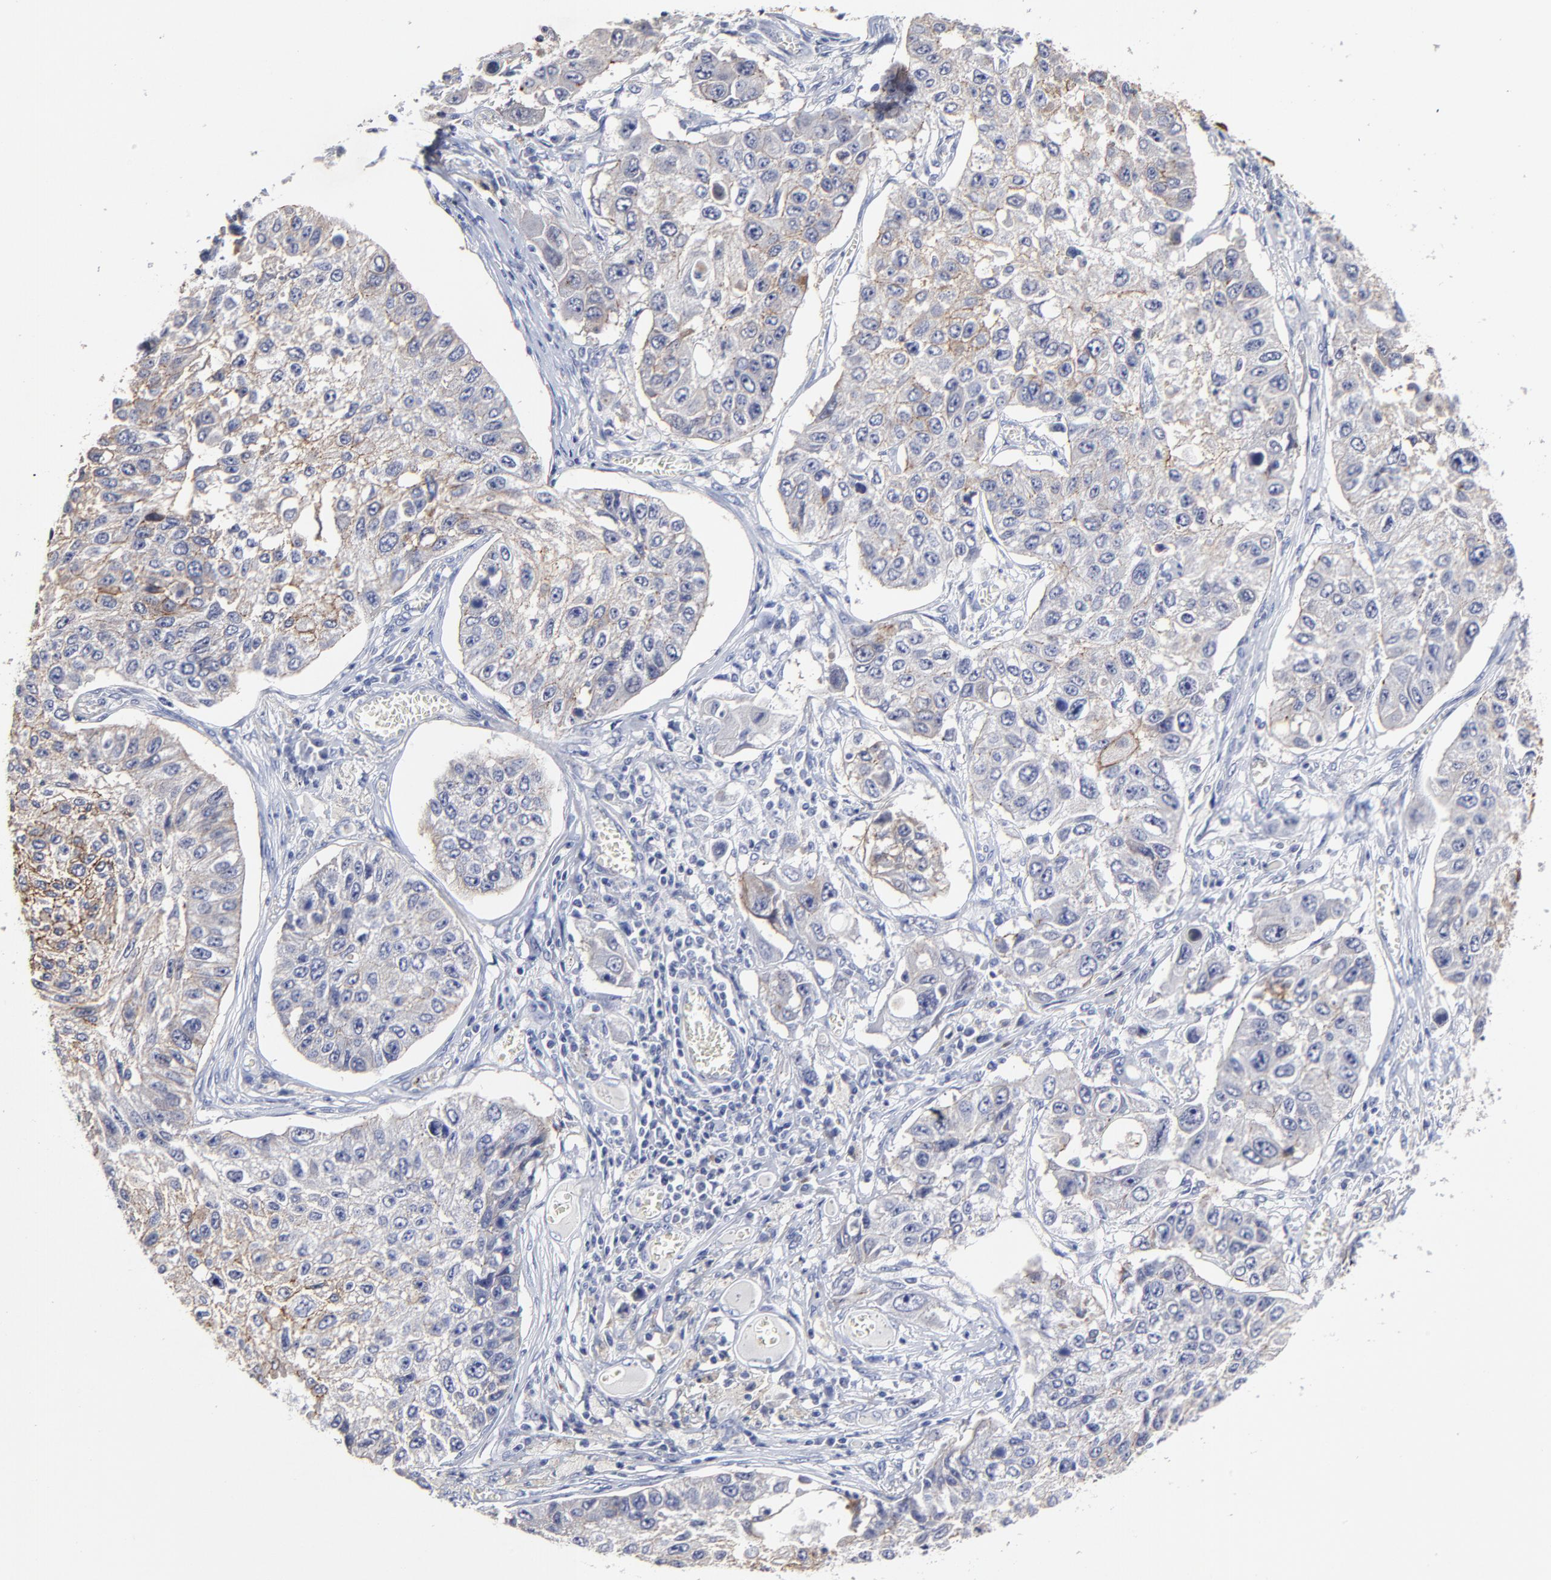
{"staining": {"intensity": "negative", "quantity": "none", "location": "none"}, "tissue": "lung cancer", "cell_type": "Tumor cells", "image_type": "cancer", "snomed": [{"axis": "morphology", "description": "Squamous cell carcinoma, NOS"}, {"axis": "topography", "description": "Lung"}], "caption": "High power microscopy photomicrograph of an immunohistochemistry micrograph of squamous cell carcinoma (lung), revealing no significant expression in tumor cells.", "gene": "CXADR", "patient": {"sex": "male", "age": 71}}